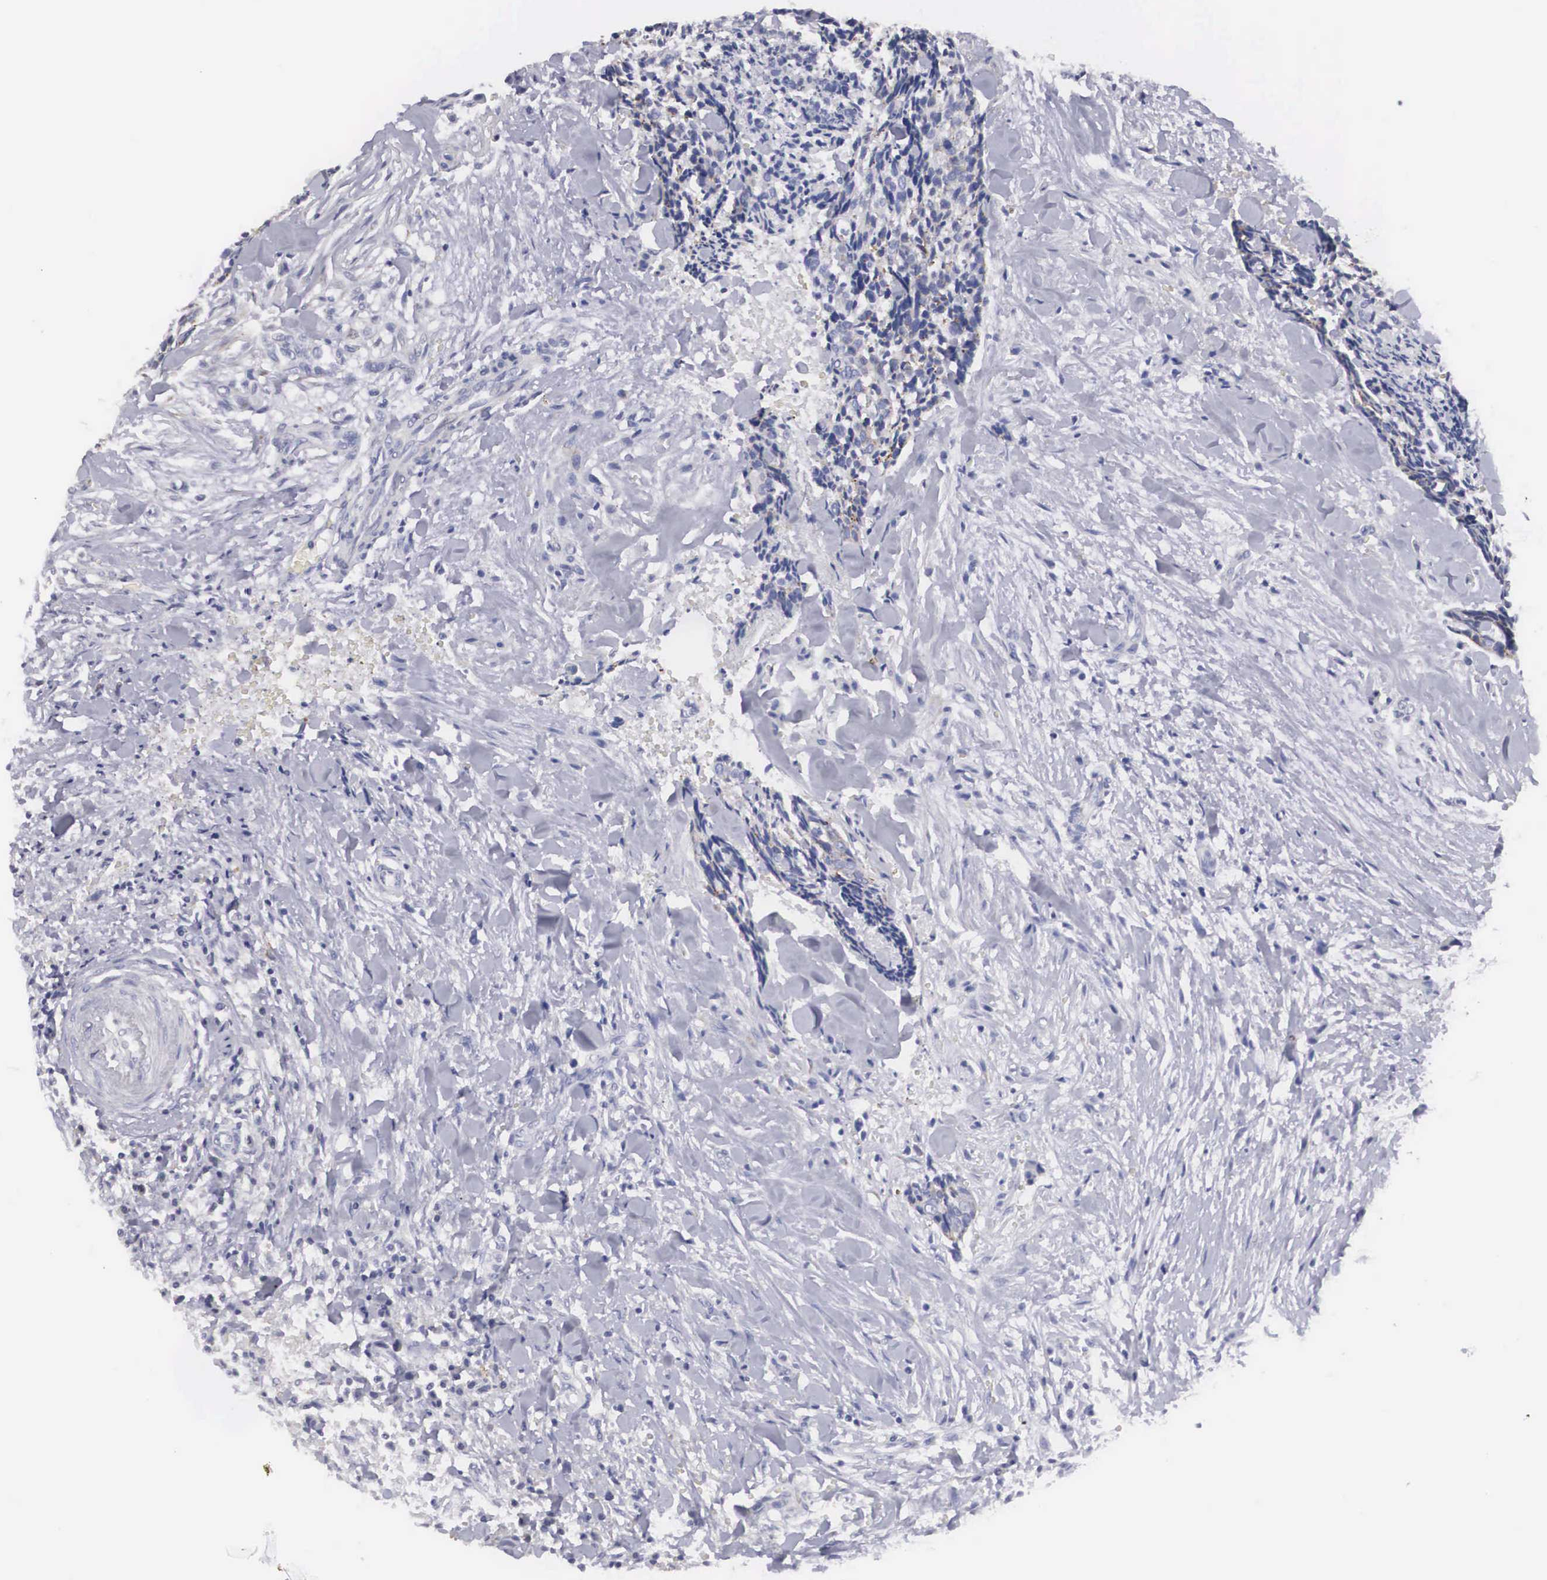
{"staining": {"intensity": "negative", "quantity": "none", "location": "none"}, "tissue": "head and neck cancer", "cell_type": "Tumor cells", "image_type": "cancer", "snomed": [{"axis": "morphology", "description": "Squamous cell carcinoma, NOS"}, {"axis": "topography", "description": "Salivary gland"}, {"axis": "topography", "description": "Head-Neck"}], "caption": "Tumor cells show no significant protein expression in squamous cell carcinoma (head and neck).", "gene": "ARMCX3", "patient": {"sex": "male", "age": 70}}